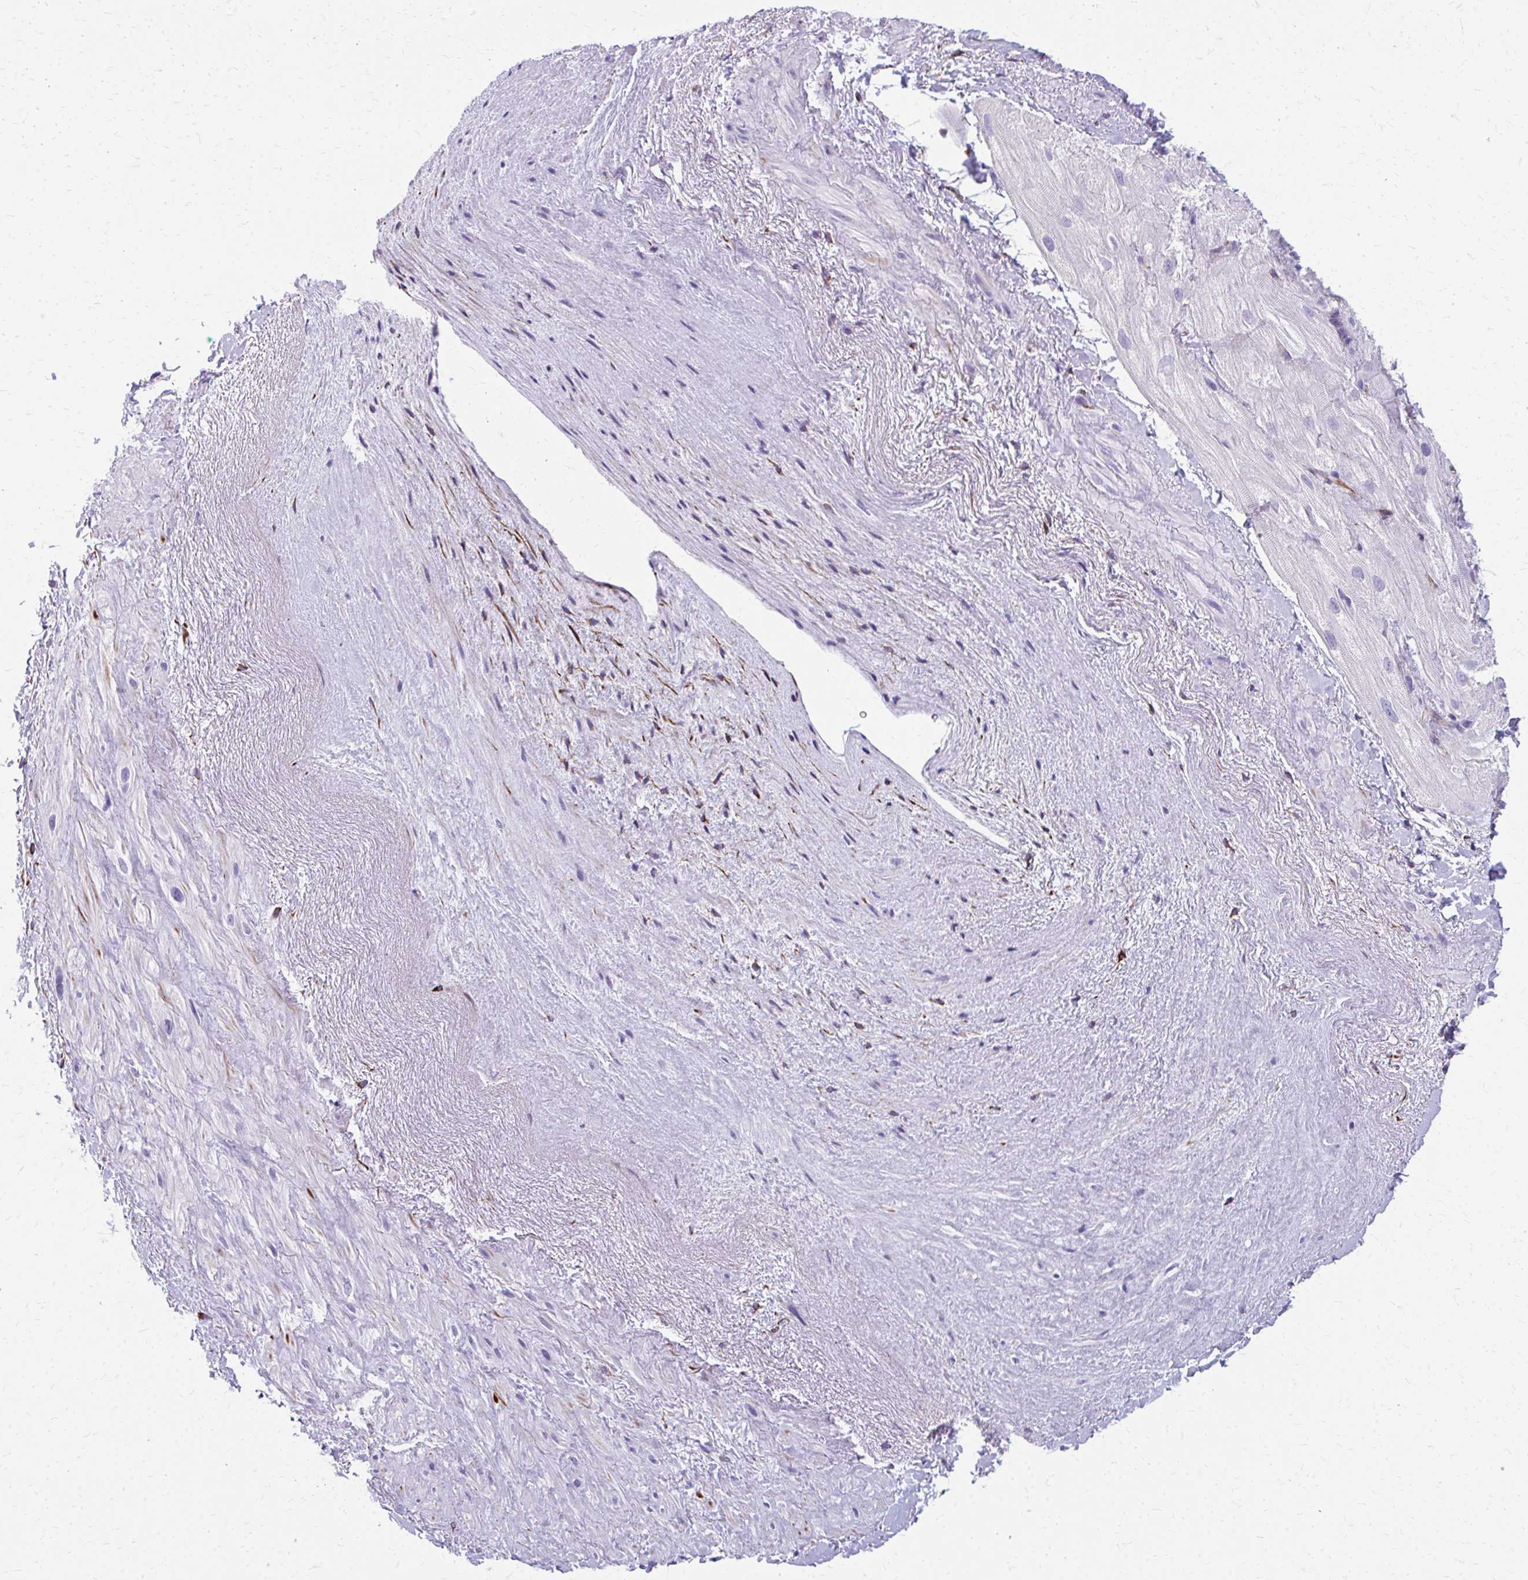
{"staining": {"intensity": "negative", "quantity": "none", "location": "none"}, "tissue": "heart muscle", "cell_type": "Cardiomyocytes", "image_type": "normal", "snomed": [{"axis": "morphology", "description": "Normal tissue, NOS"}, {"axis": "topography", "description": "Heart"}], "caption": "Immunohistochemical staining of benign human heart muscle displays no significant expression in cardiomyocytes.", "gene": "TRIM6", "patient": {"sex": "male", "age": 62}}